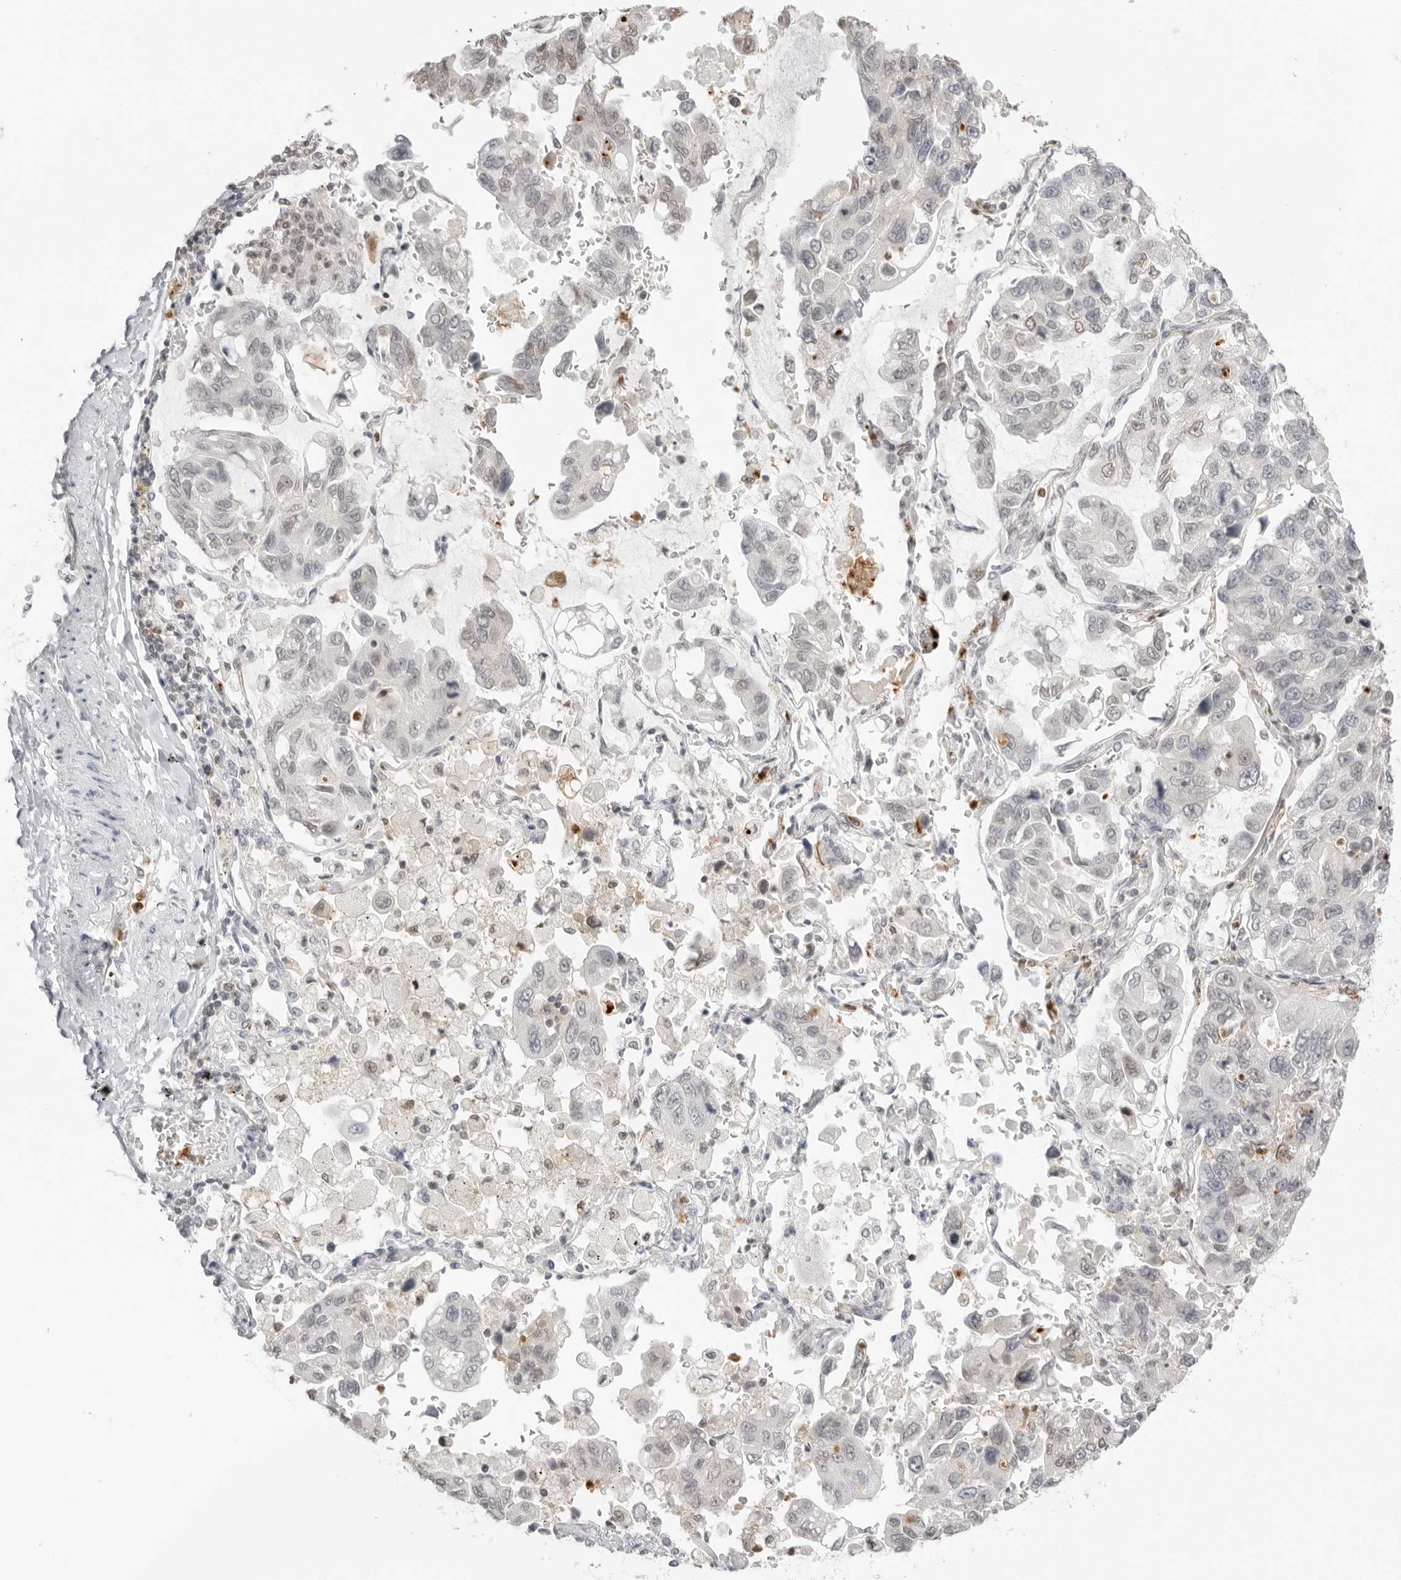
{"staining": {"intensity": "negative", "quantity": "none", "location": "none"}, "tissue": "lung cancer", "cell_type": "Tumor cells", "image_type": "cancer", "snomed": [{"axis": "morphology", "description": "Adenocarcinoma, NOS"}, {"axis": "topography", "description": "Lung"}], "caption": "IHC histopathology image of neoplastic tissue: human lung cancer stained with DAB (3,3'-diaminobenzidine) reveals no significant protein staining in tumor cells.", "gene": "RNF146", "patient": {"sex": "male", "age": 64}}